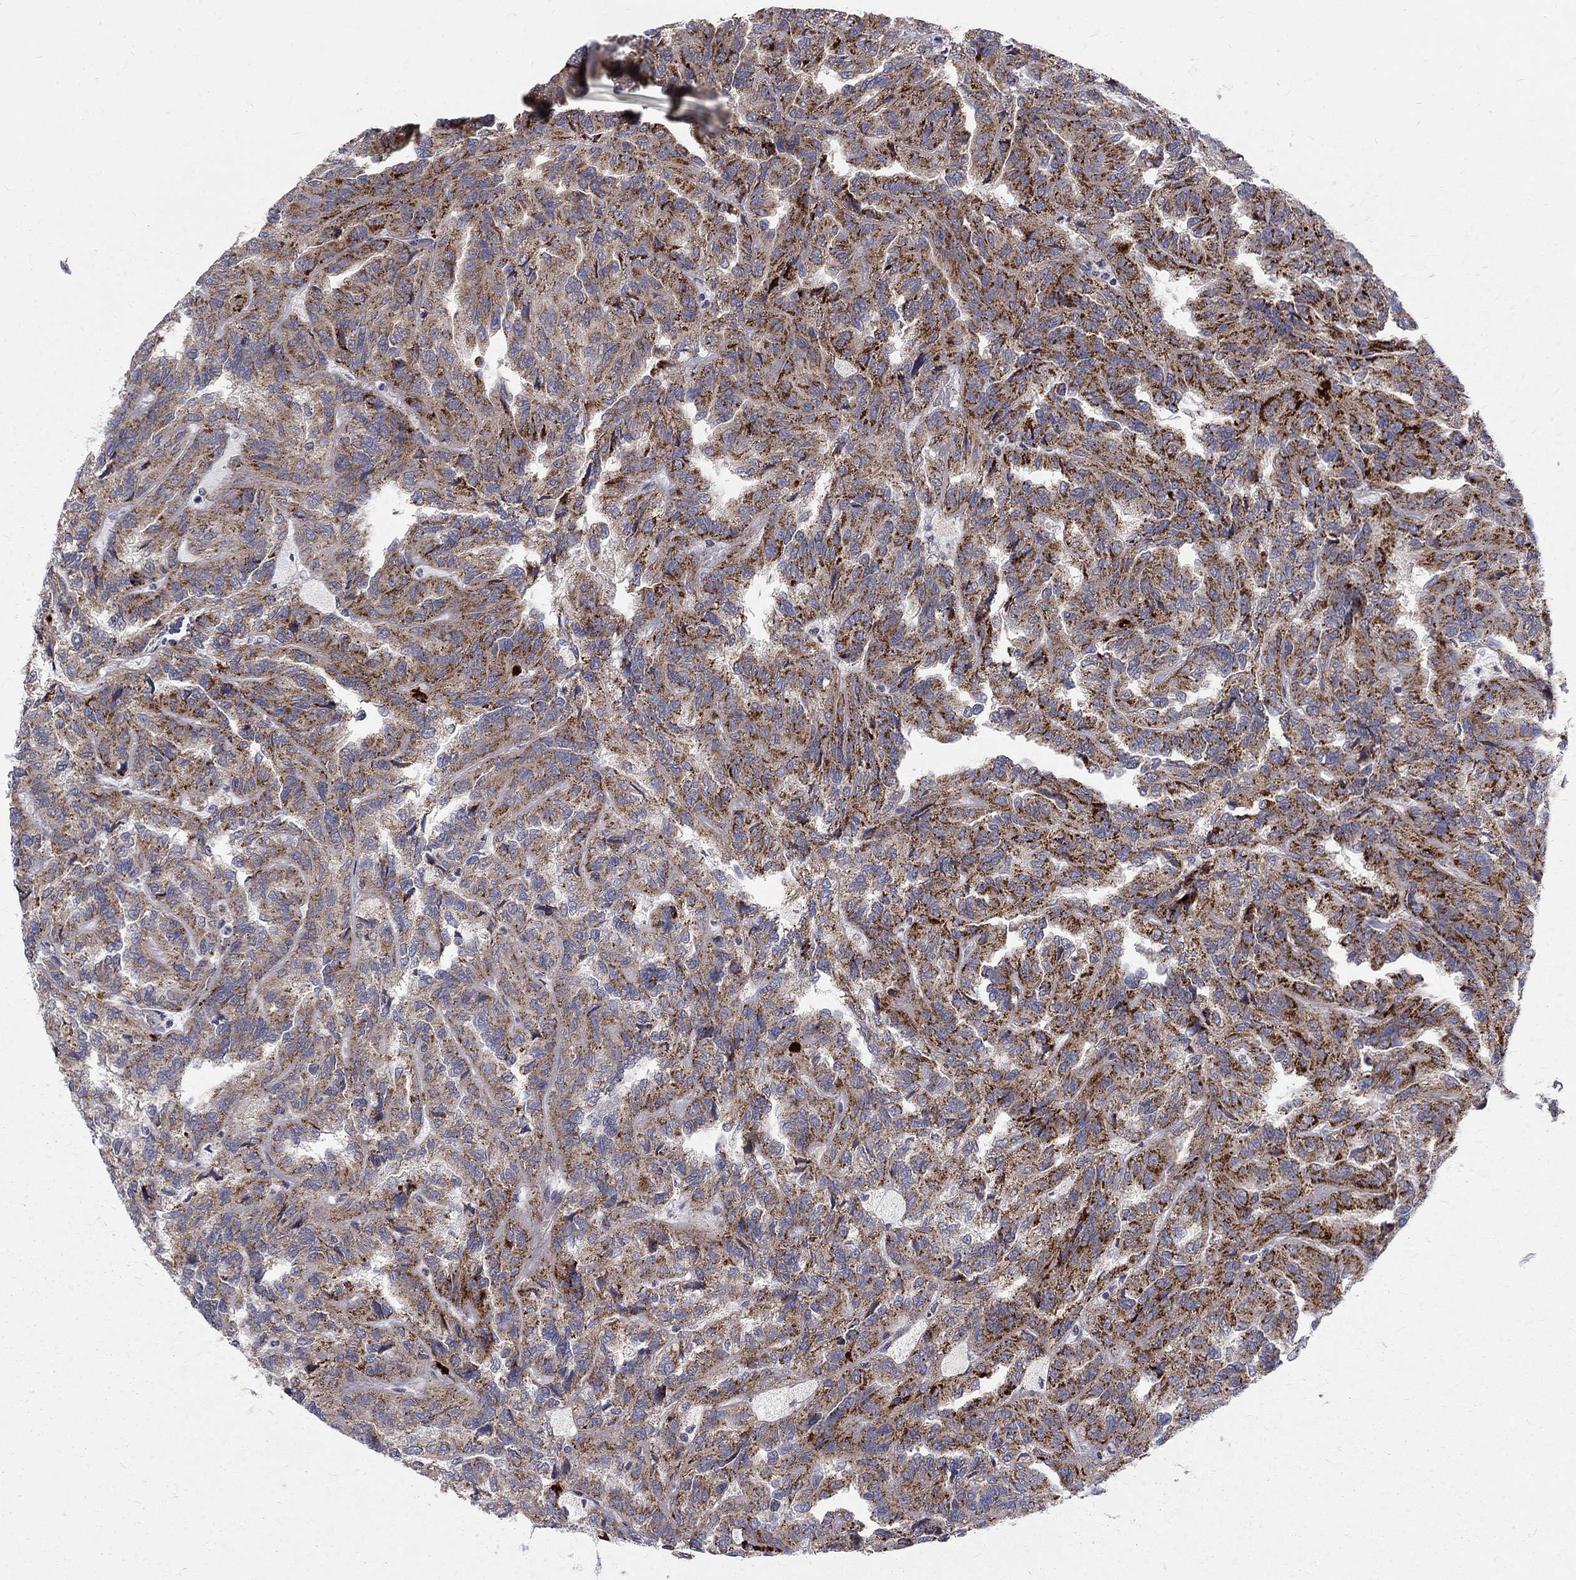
{"staining": {"intensity": "strong", "quantity": ">75%", "location": "cytoplasmic/membranous"}, "tissue": "renal cancer", "cell_type": "Tumor cells", "image_type": "cancer", "snomed": [{"axis": "morphology", "description": "Adenocarcinoma, NOS"}, {"axis": "topography", "description": "Kidney"}], "caption": "The image demonstrates immunohistochemical staining of renal cancer. There is strong cytoplasmic/membranous expression is present in about >75% of tumor cells.", "gene": "ALDH1B1", "patient": {"sex": "male", "age": 79}}